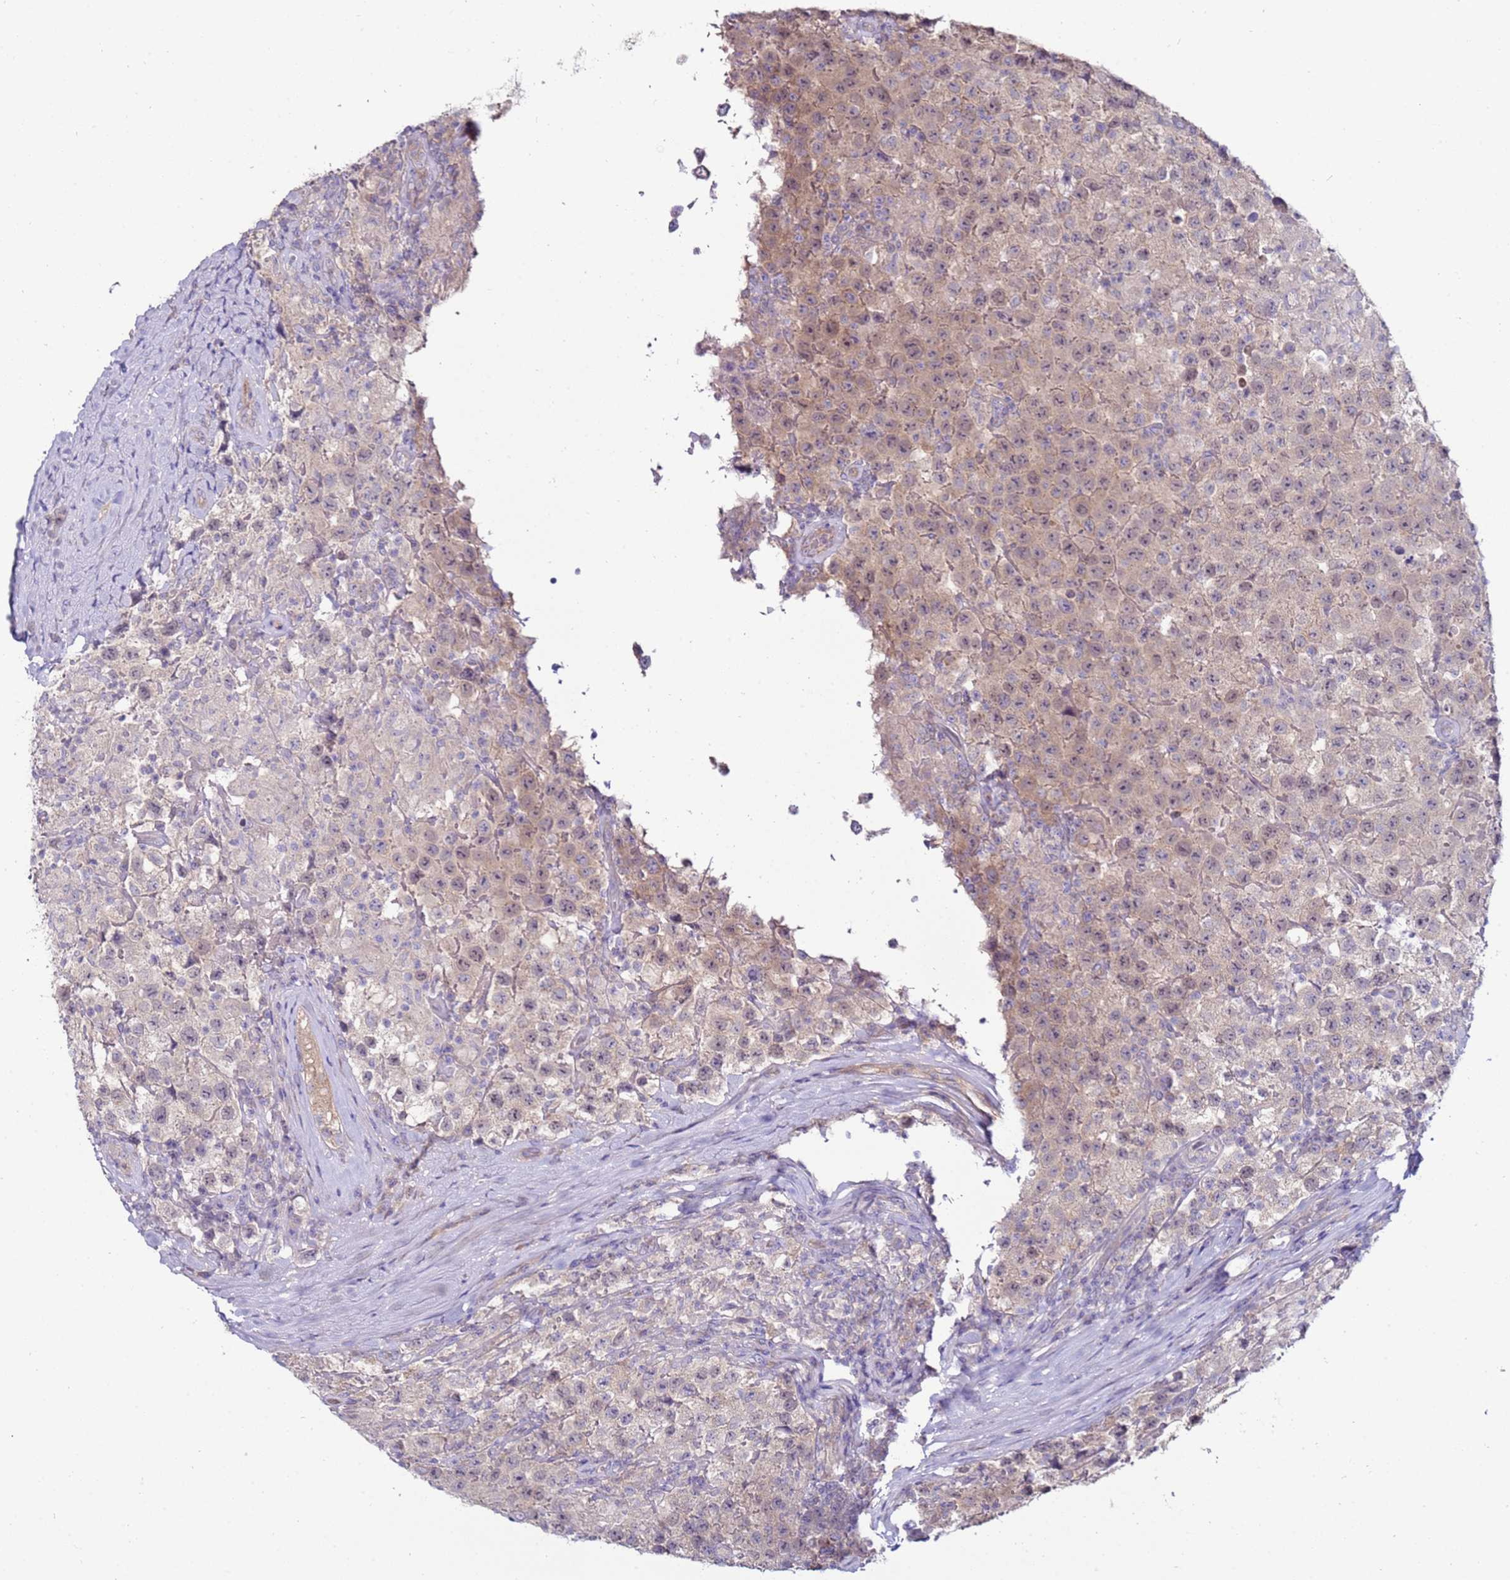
{"staining": {"intensity": "weak", "quantity": "25%-75%", "location": "cytoplasmic/membranous,nuclear"}, "tissue": "testis cancer", "cell_type": "Tumor cells", "image_type": "cancer", "snomed": [{"axis": "morphology", "description": "Seminoma, NOS"}, {"axis": "morphology", "description": "Carcinoma, Embryonal, NOS"}, {"axis": "topography", "description": "Testis"}], "caption": "A photomicrograph showing weak cytoplasmic/membranous and nuclear expression in approximately 25%-75% of tumor cells in embryonal carcinoma (testis), as visualized by brown immunohistochemical staining.", "gene": "GPN3", "patient": {"sex": "male", "age": 41}}